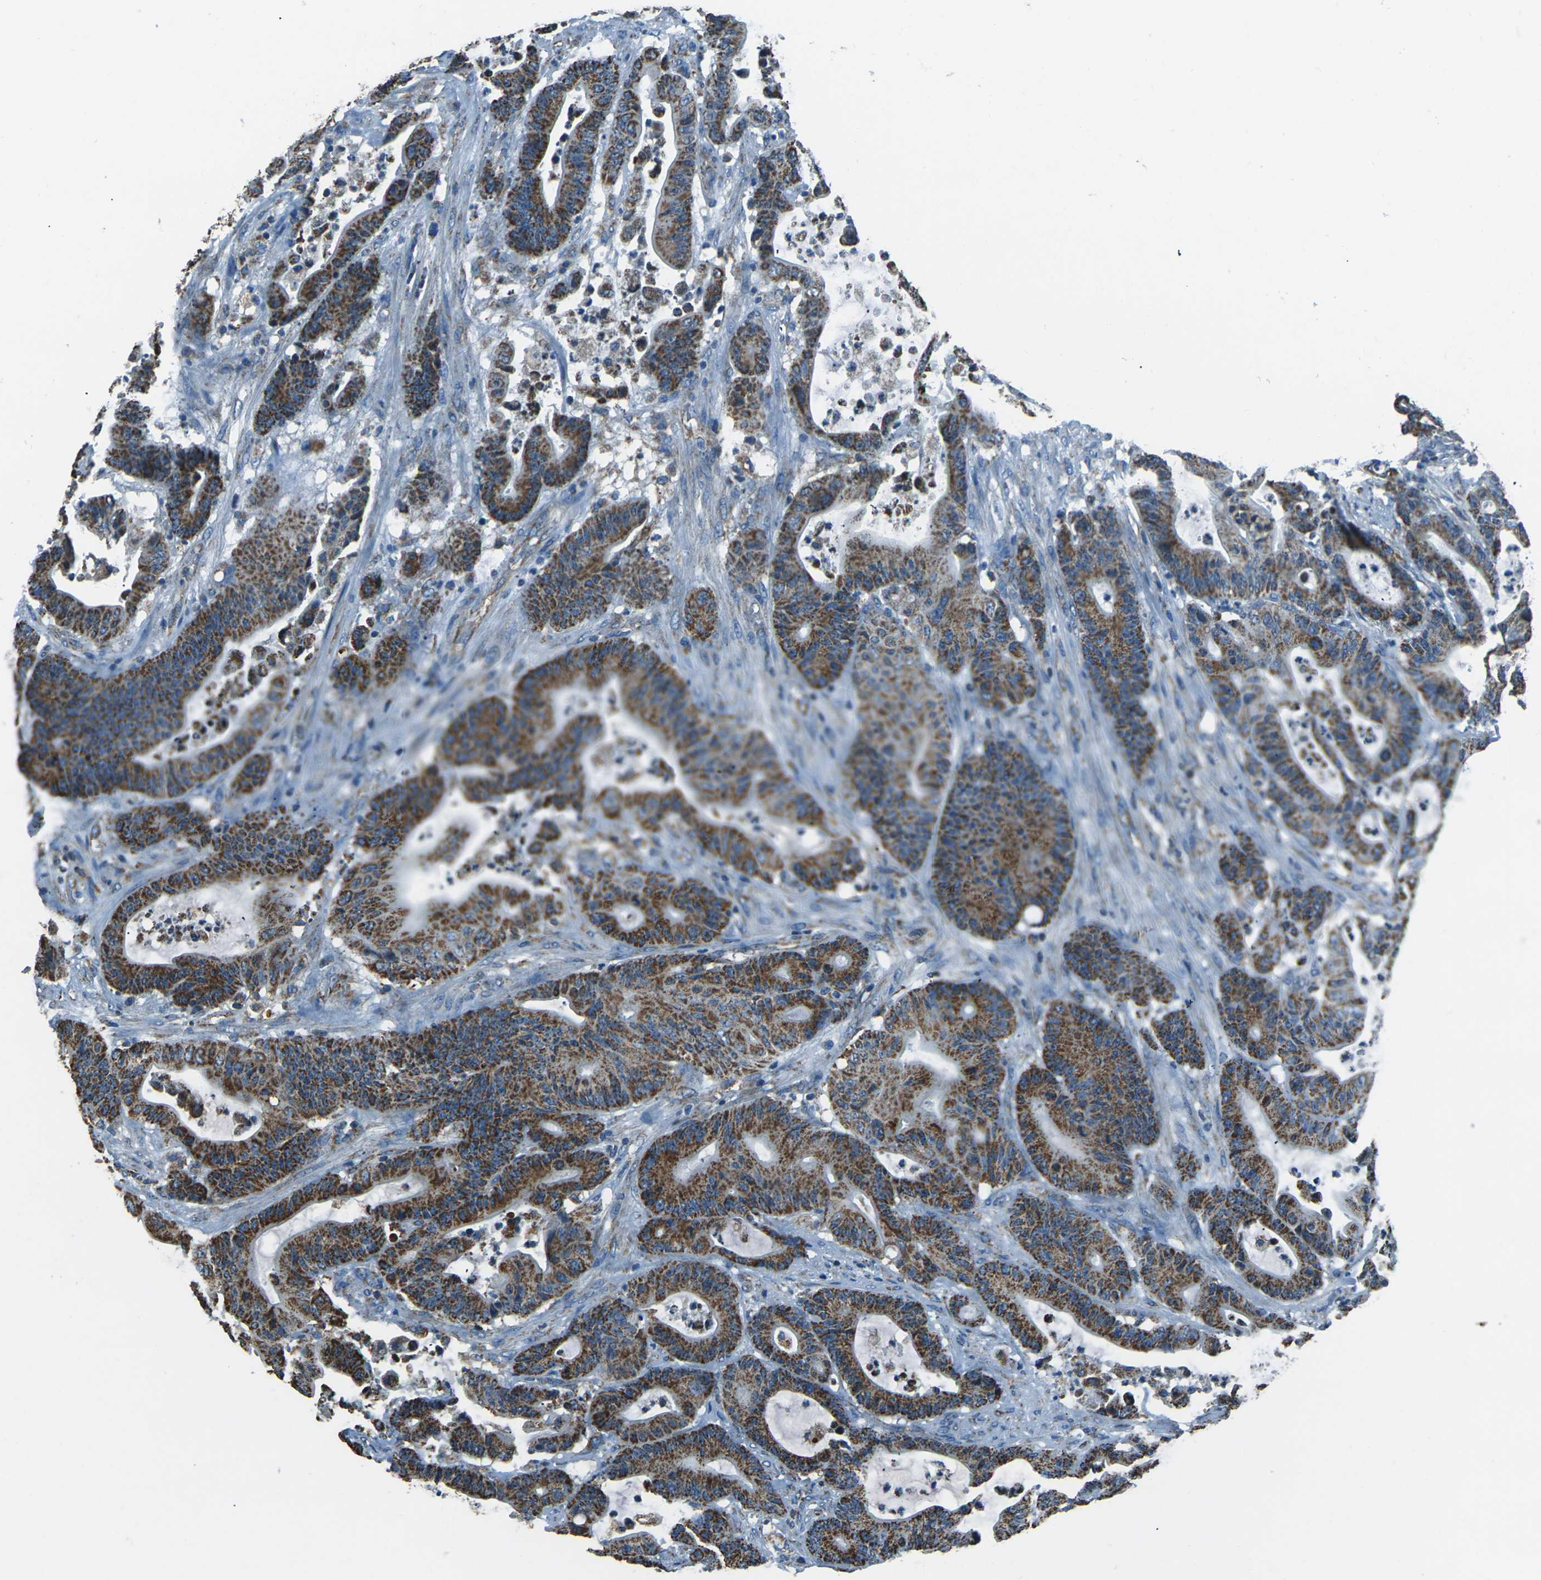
{"staining": {"intensity": "strong", "quantity": ">75%", "location": "cytoplasmic/membranous"}, "tissue": "colorectal cancer", "cell_type": "Tumor cells", "image_type": "cancer", "snomed": [{"axis": "morphology", "description": "Adenocarcinoma, NOS"}, {"axis": "topography", "description": "Colon"}], "caption": "There is high levels of strong cytoplasmic/membranous staining in tumor cells of colorectal cancer, as demonstrated by immunohistochemical staining (brown color).", "gene": "IRF3", "patient": {"sex": "female", "age": 84}}